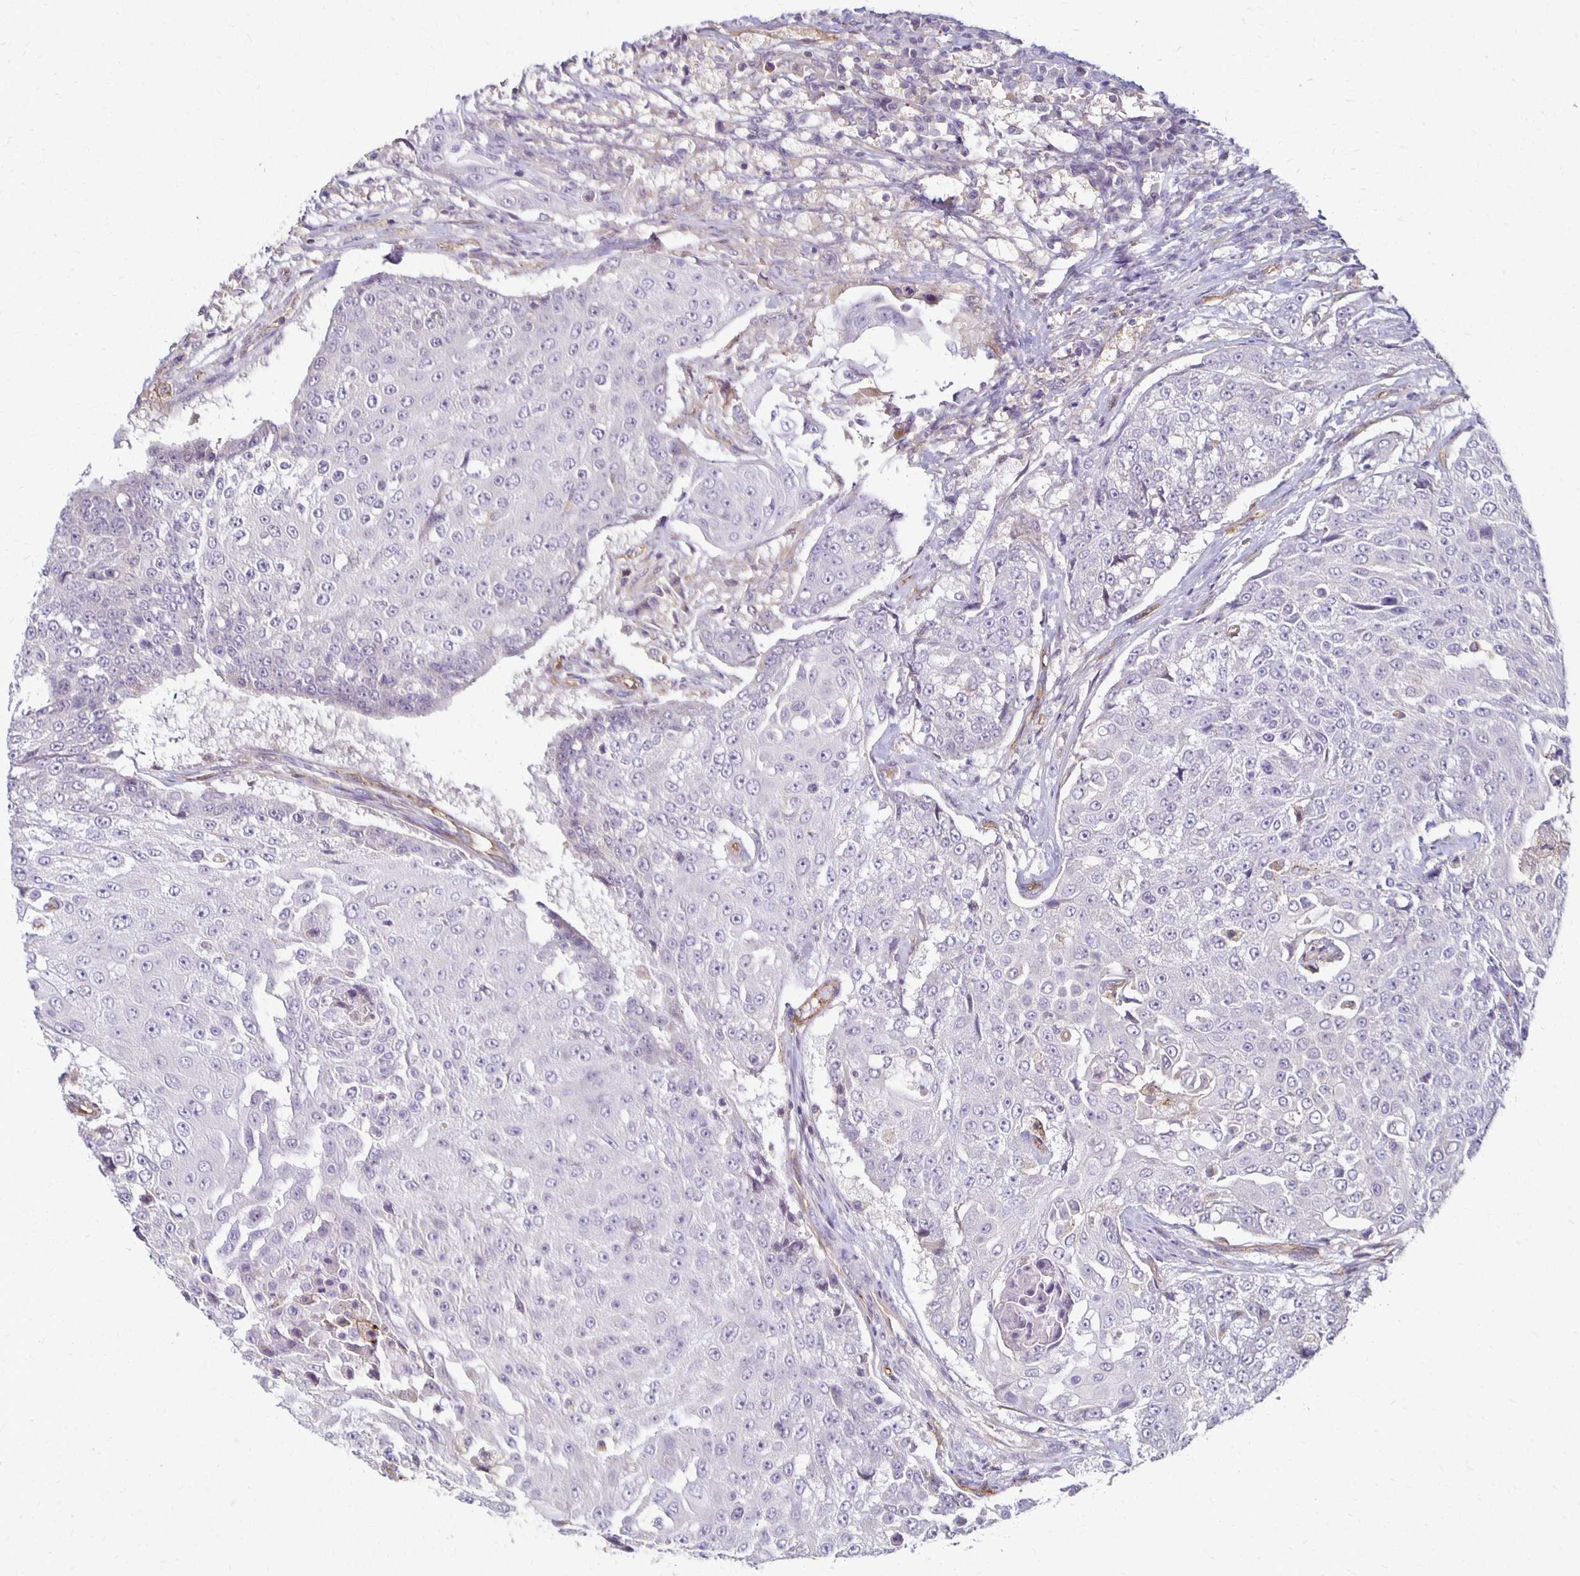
{"staining": {"intensity": "negative", "quantity": "none", "location": "none"}, "tissue": "urothelial cancer", "cell_type": "Tumor cells", "image_type": "cancer", "snomed": [{"axis": "morphology", "description": "Urothelial carcinoma, High grade"}, {"axis": "topography", "description": "Urinary bladder"}], "caption": "A histopathology image of urothelial carcinoma (high-grade) stained for a protein displays no brown staining in tumor cells.", "gene": "GPX4", "patient": {"sex": "female", "age": 63}}